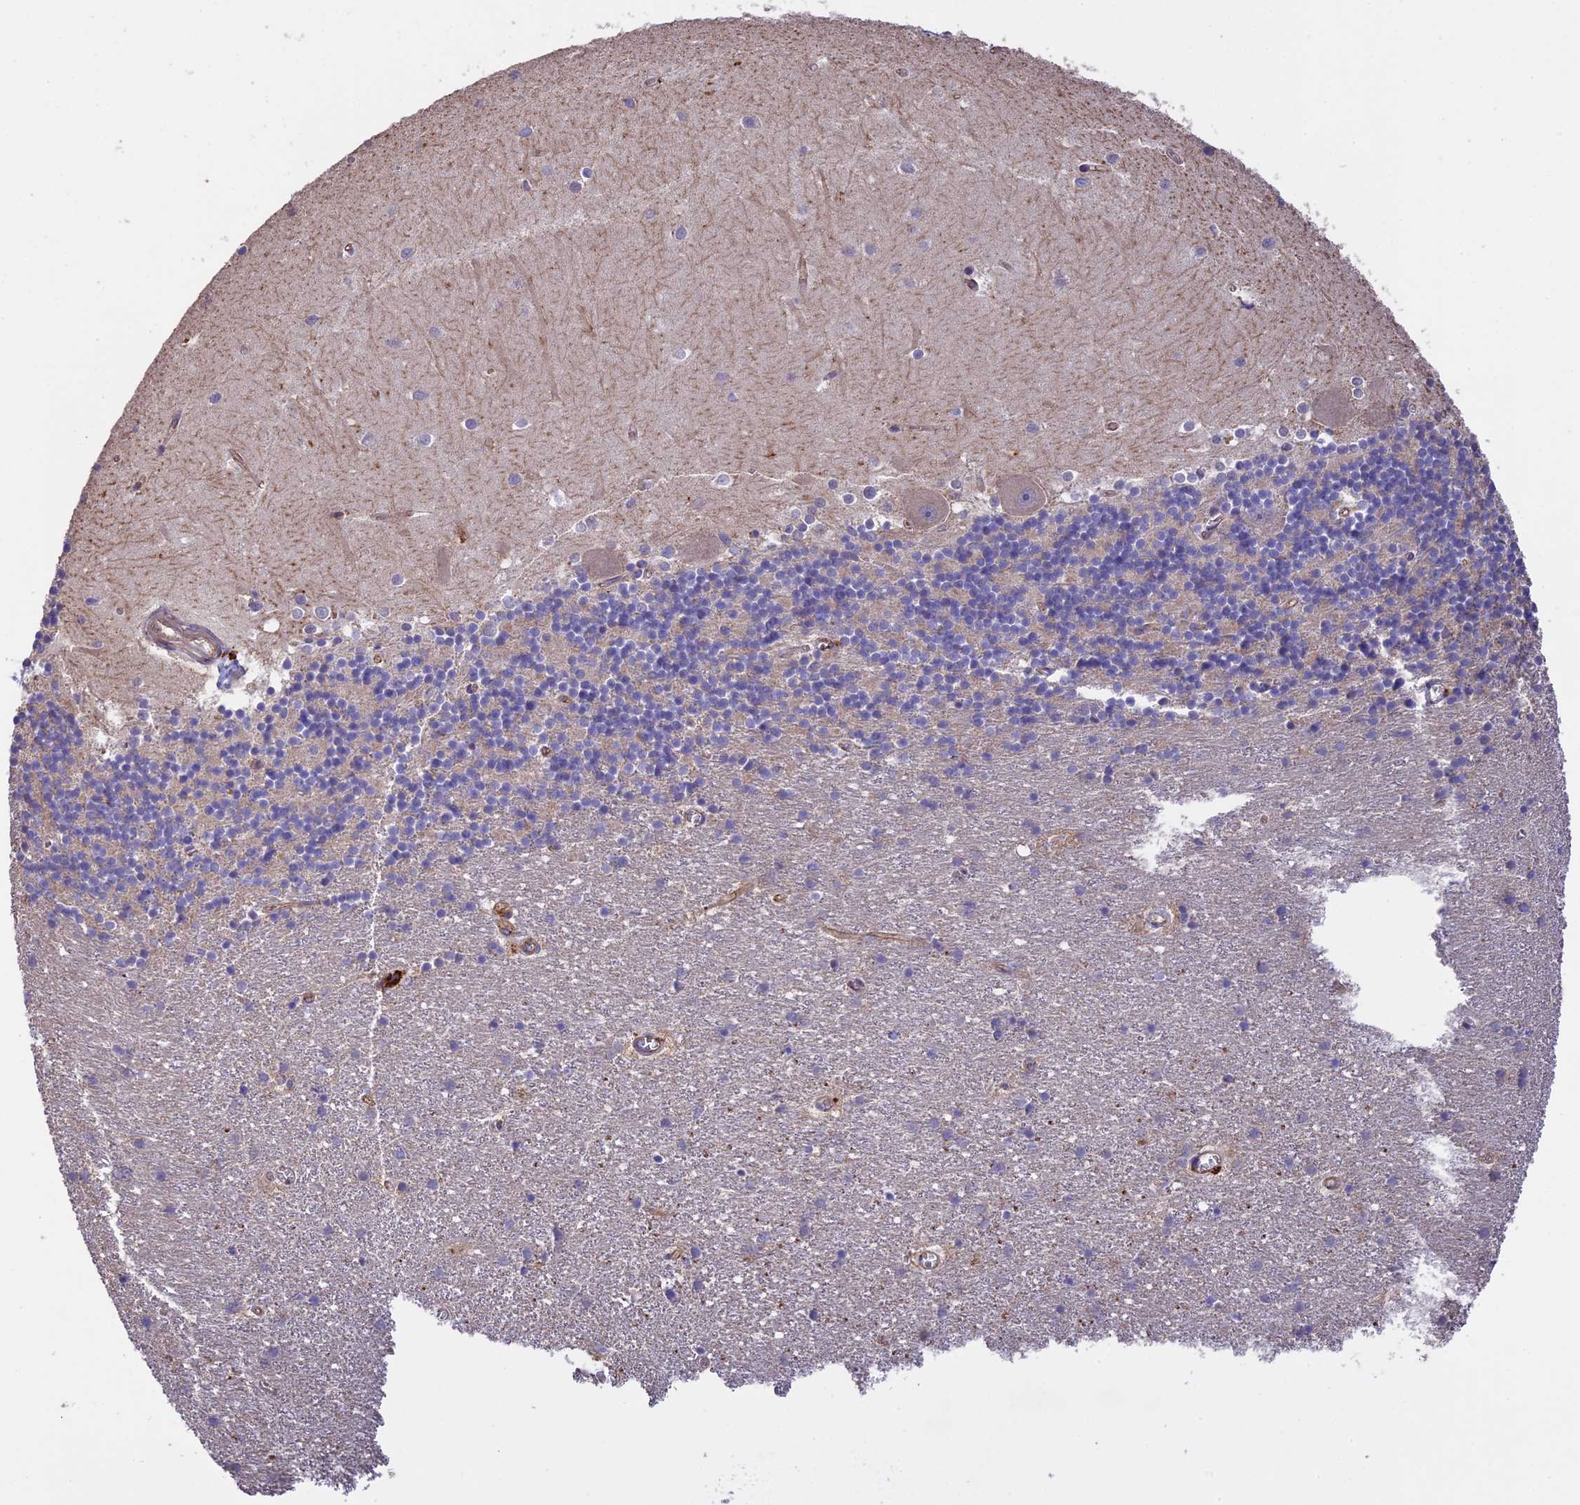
{"staining": {"intensity": "negative", "quantity": "none", "location": "none"}, "tissue": "cerebellum", "cell_type": "Cells in granular layer", "image_type": "normal", "snomed": [{"axis": "morphology", "description": "Normal tissue, NOS"}, {"axis": "topography", "description": "Cerebellum"}], "caption": "This is an IHC histopathology image of unremarkable human cerebellum. There is no positivity in cells in granular layer.", "gene": "GAS8", "patient": {"sex": "male", "age": 54}}